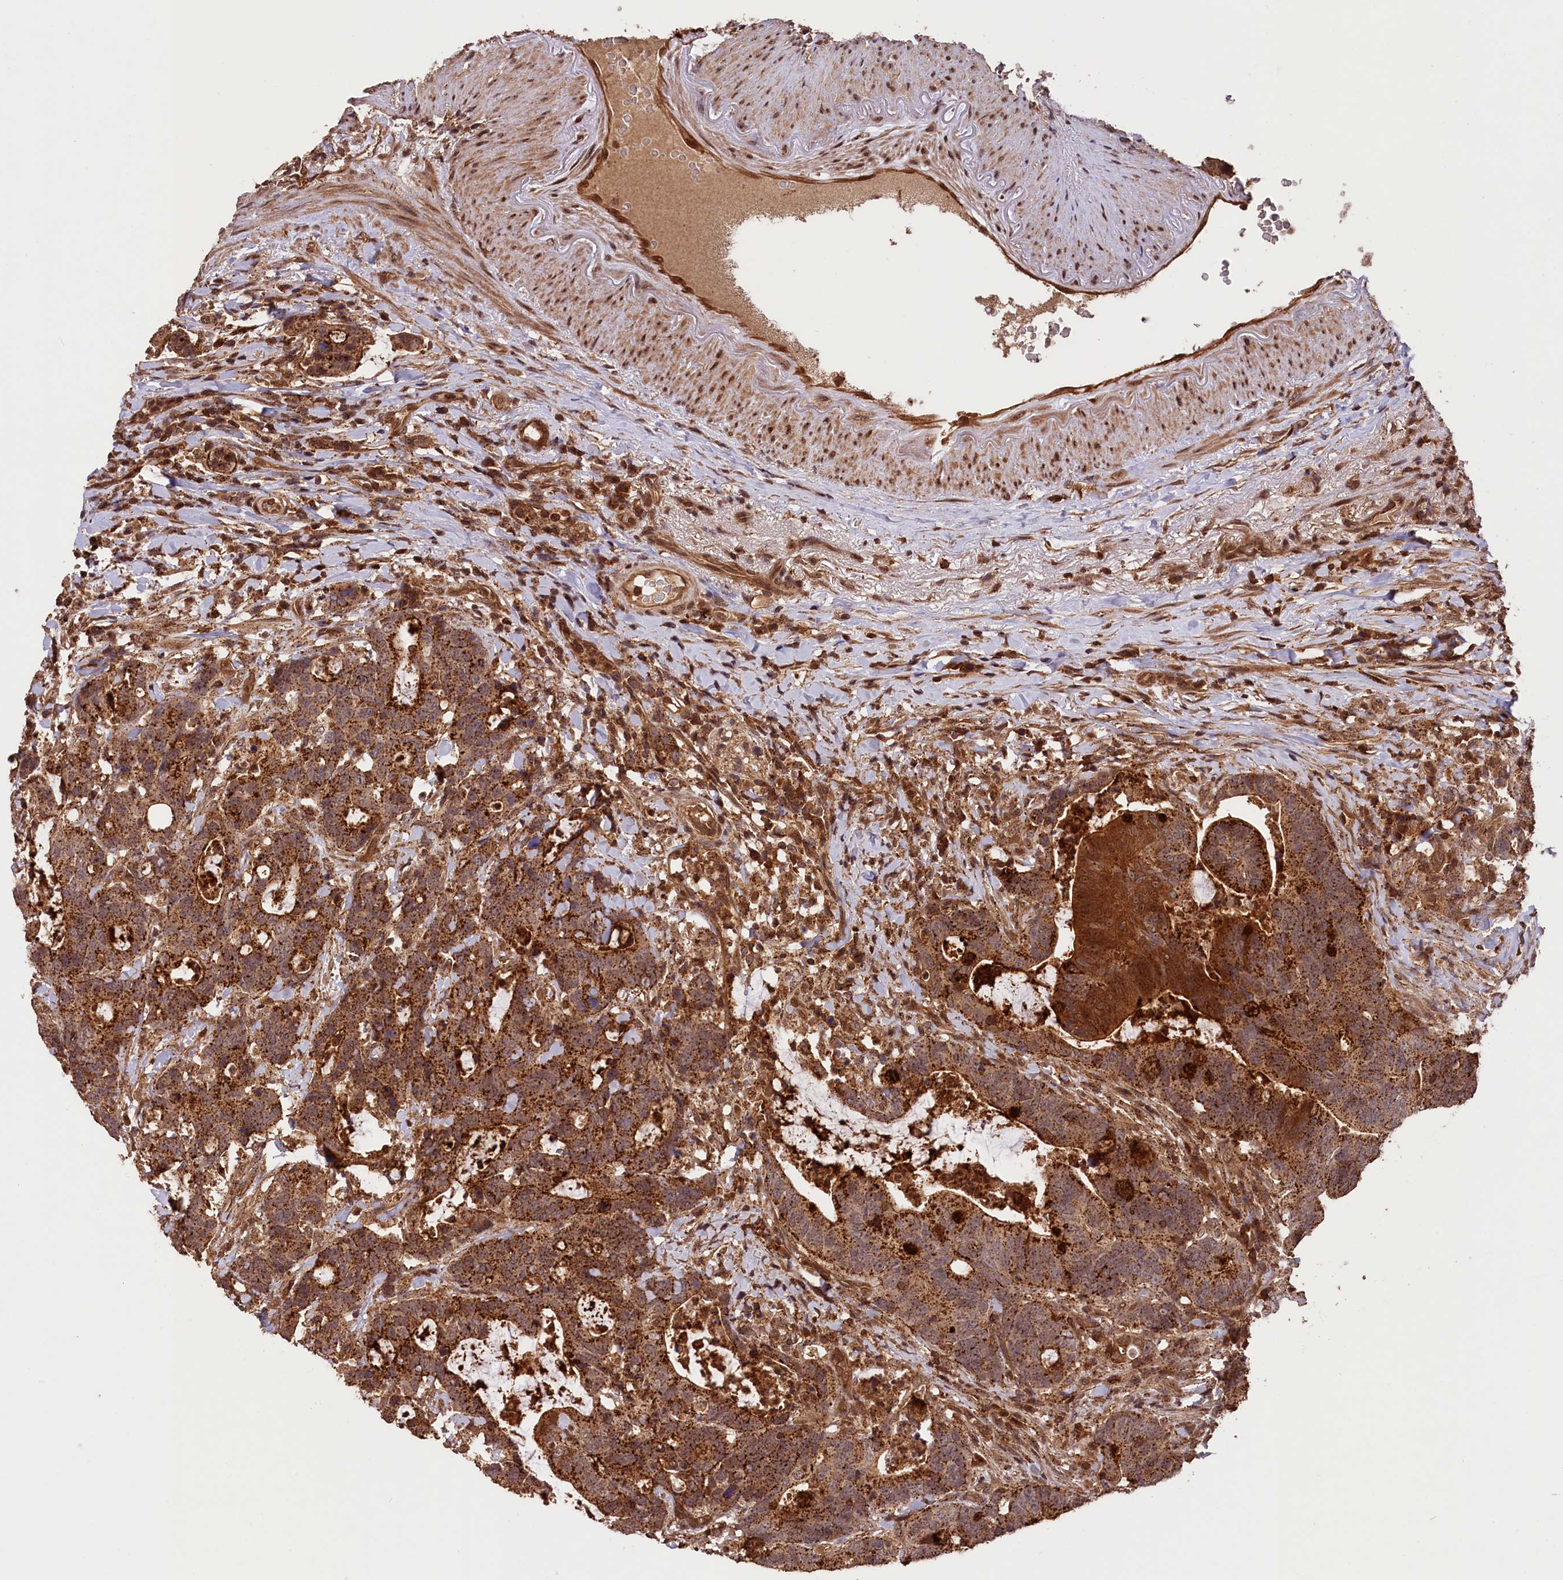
{"staining": {"intensity": "strong", "quantity": ">75%", "location": "cytoplasmic/membranous"}, "tissue": "colorectal cancer", "cell_type": "Tumor cells", "image_type": "cancer", "snomed": [{"axis": "morphology", "description": "Adenocarcinoma, NOS"}, {"axis": "topography", "description": "Colon"}], "caption": "Adenocarcinoma (colorectal) stained with immunohistochemistry displays strong cytoplasmic/membranous positivity in about >75% of tumor cells.", "gene": "IST1", "patient": {"sex": "female", "age": 82}}